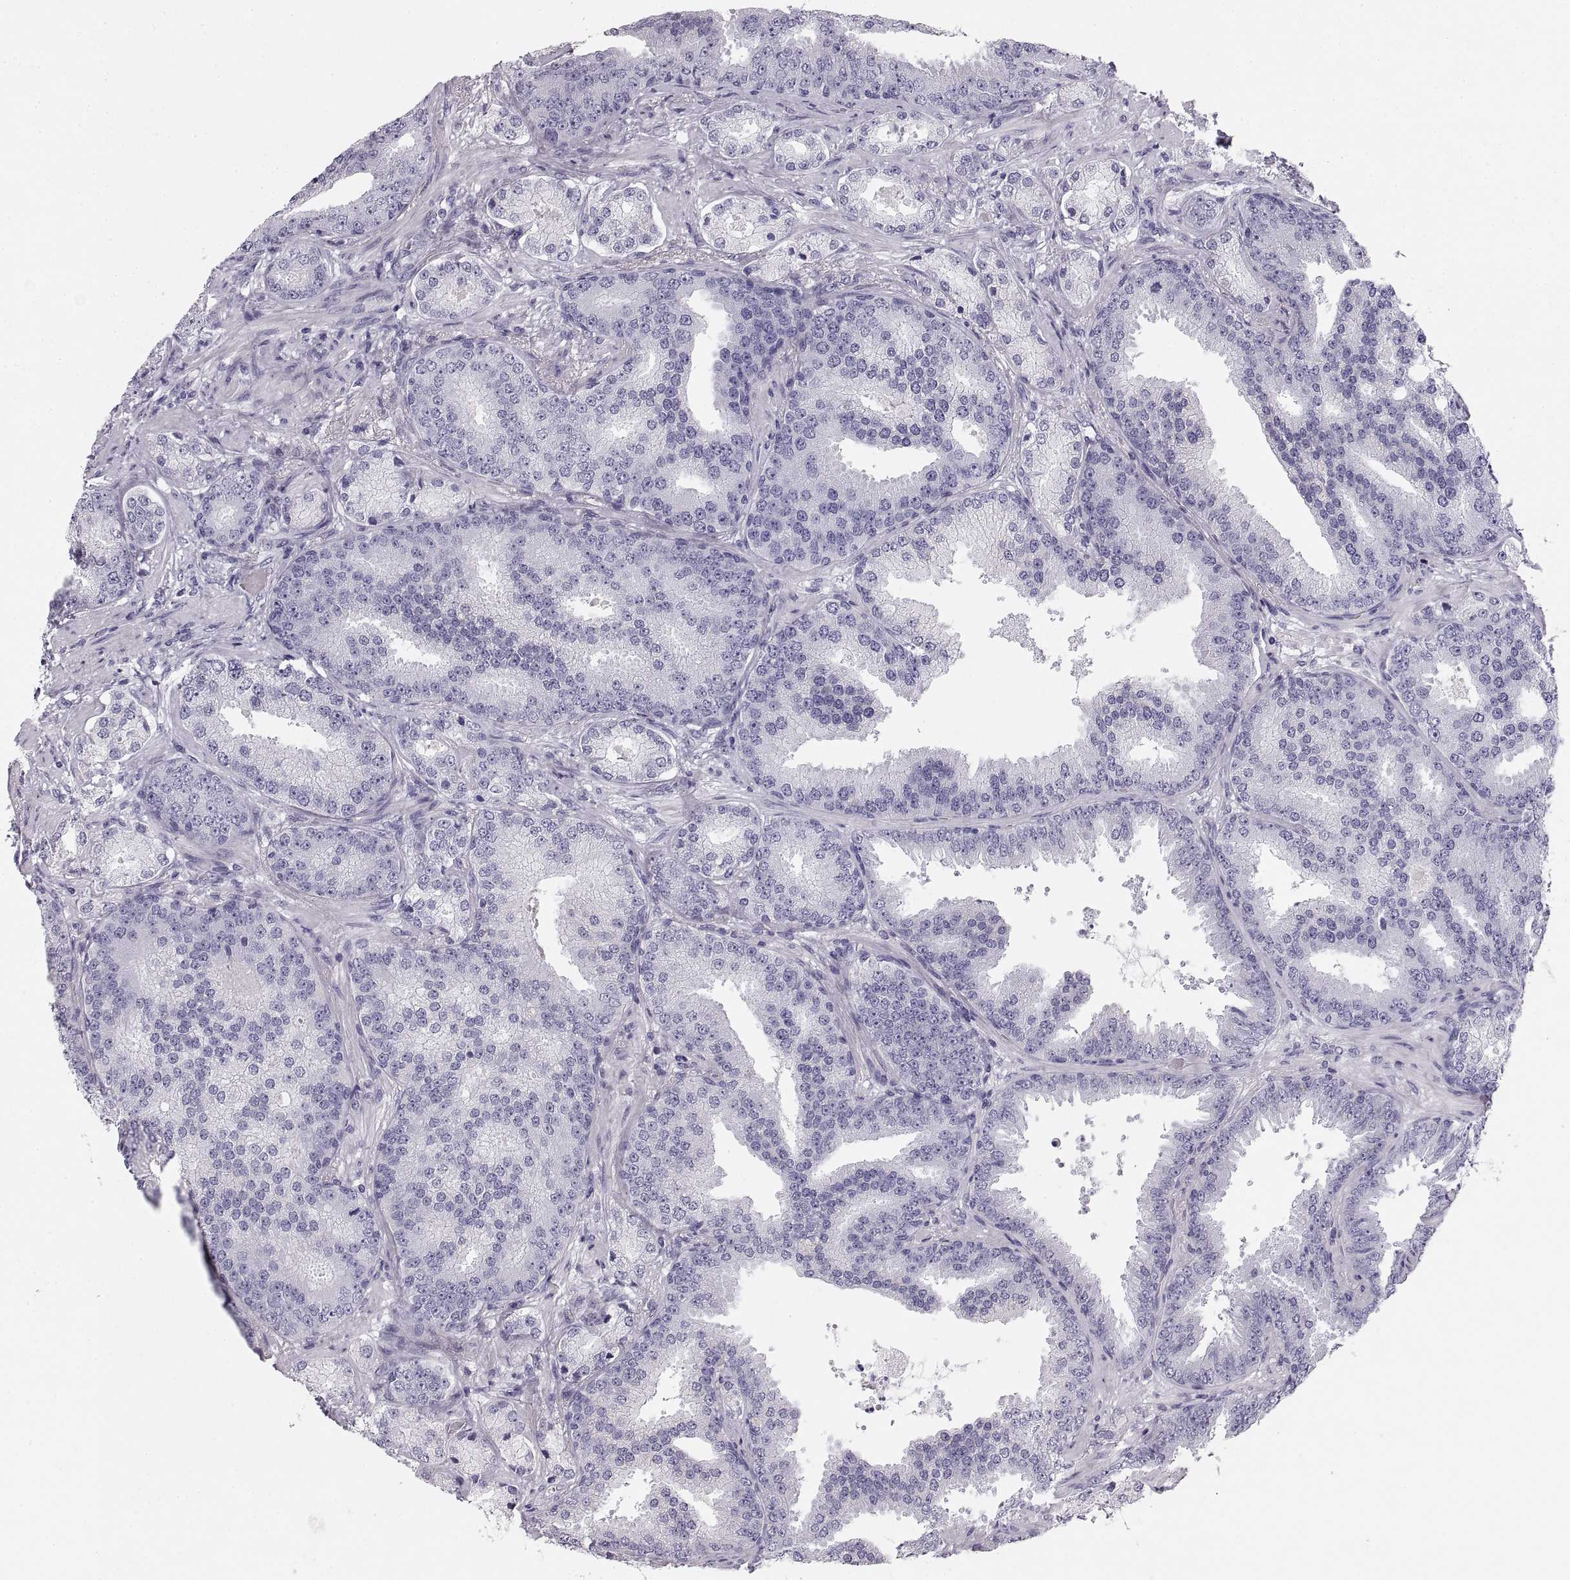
{"staining": {"intensity": "negative", "quantity": "none", "location": "none"}, "tissue": "prostate cancer", "cell_type": "Tumor cells", "image_type": "cancer", "snomed": [{"axis": "morphology", "description": "Adenocarcinoma, Low grade"}, {"axis": "topography", "description": "Prostate"}], "caption": "Tumor cells show no significant protein staining in low-grade adenocarcinoma (prostate). The staining was performed using DAB to visualize the protein expression in brown, while the nuclei were stained in blue with hematoxylin (Magnification: 20x).", "gene": "CRYAA", "patient": {"sex": "male", "age": 68}}